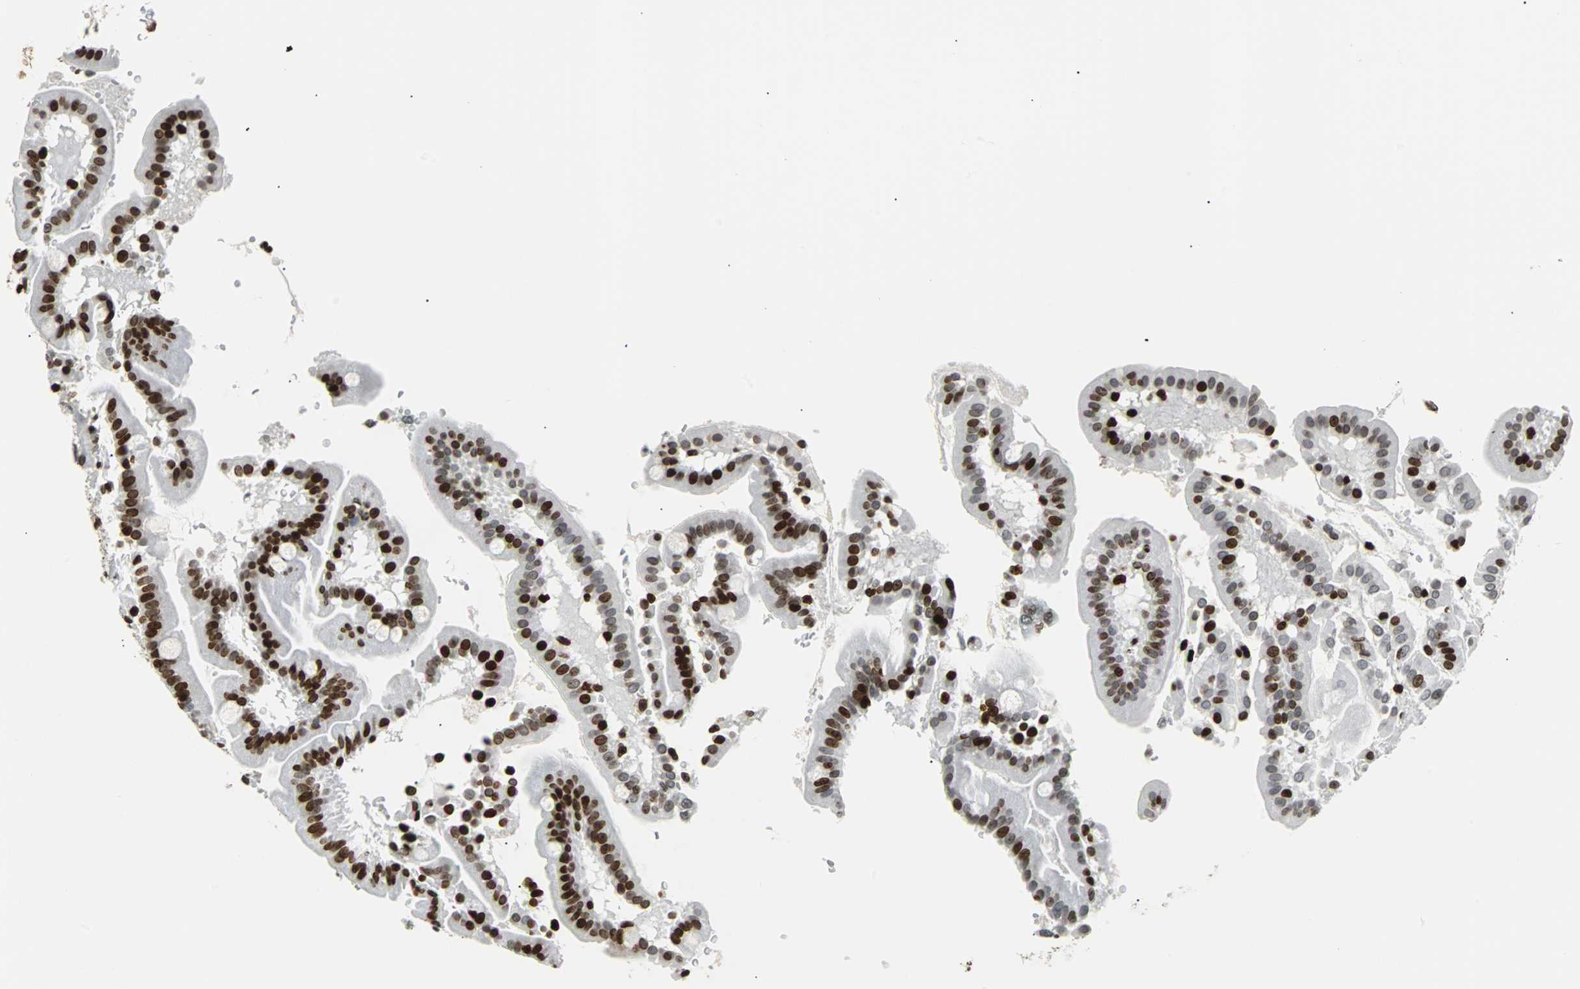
{"staining": {"intensity": "strong", "quantity": ">75%", "location": "nuclear"}, "tissue": "duodenum", "cell_type": "Glandular cells", "image_type": "normal", "snomed": [{"axis": "morphology", "description": "Normal tissue, NOS"}, {"axis": "topography", "description": "Duodenum"}], "caption": "About >75% of glandular cells in unremarkable human duodenum demonstrate strong nuclear protein positivity as visualized by brown immunohistochemical staining.", "gene": "ZNF131", "patient": {"sex": "male", "age": 50}}